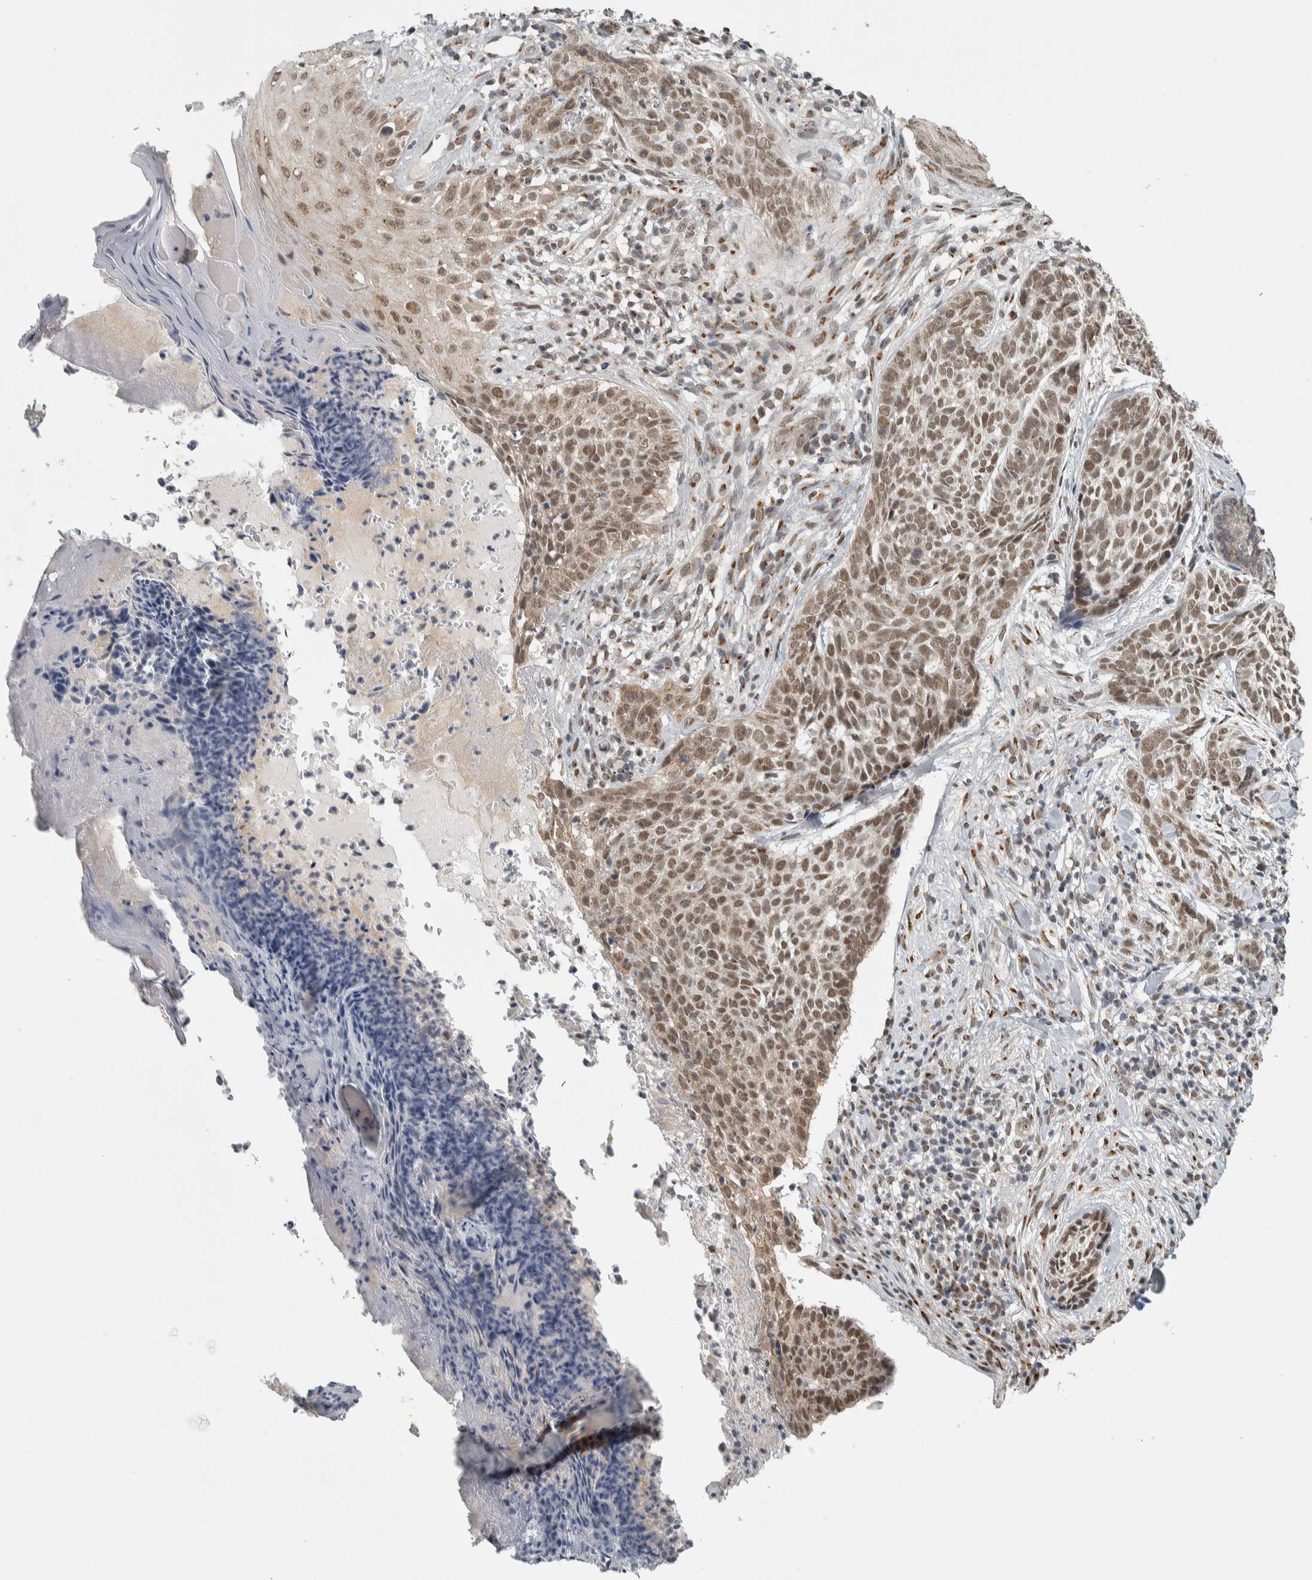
{"staining": {"intensity": "weak", "quantity": ">75%", "location": "cytoplasmic/membranous,nuclear"}, "tissue": "skin cancer", "cell_type": "Tumor cells", "image_type": "cancer", "snomed": [{"axis": "morphology", "description": "Normal tissue, NOS"}, {"axis": "morphology", "description": "Basal cell carcinoma"}, {"axis": "topography", "description": "Skin"}], "caption": "A low amount of weak cytoplasmic/membranous and nuclear positivity is seen in approximately >75% of tumor cells in skin cancer (basal cell carcinoma) tissue.", "gene": "ZMYND8", "patient": {"sex": "male", "age": 67}}